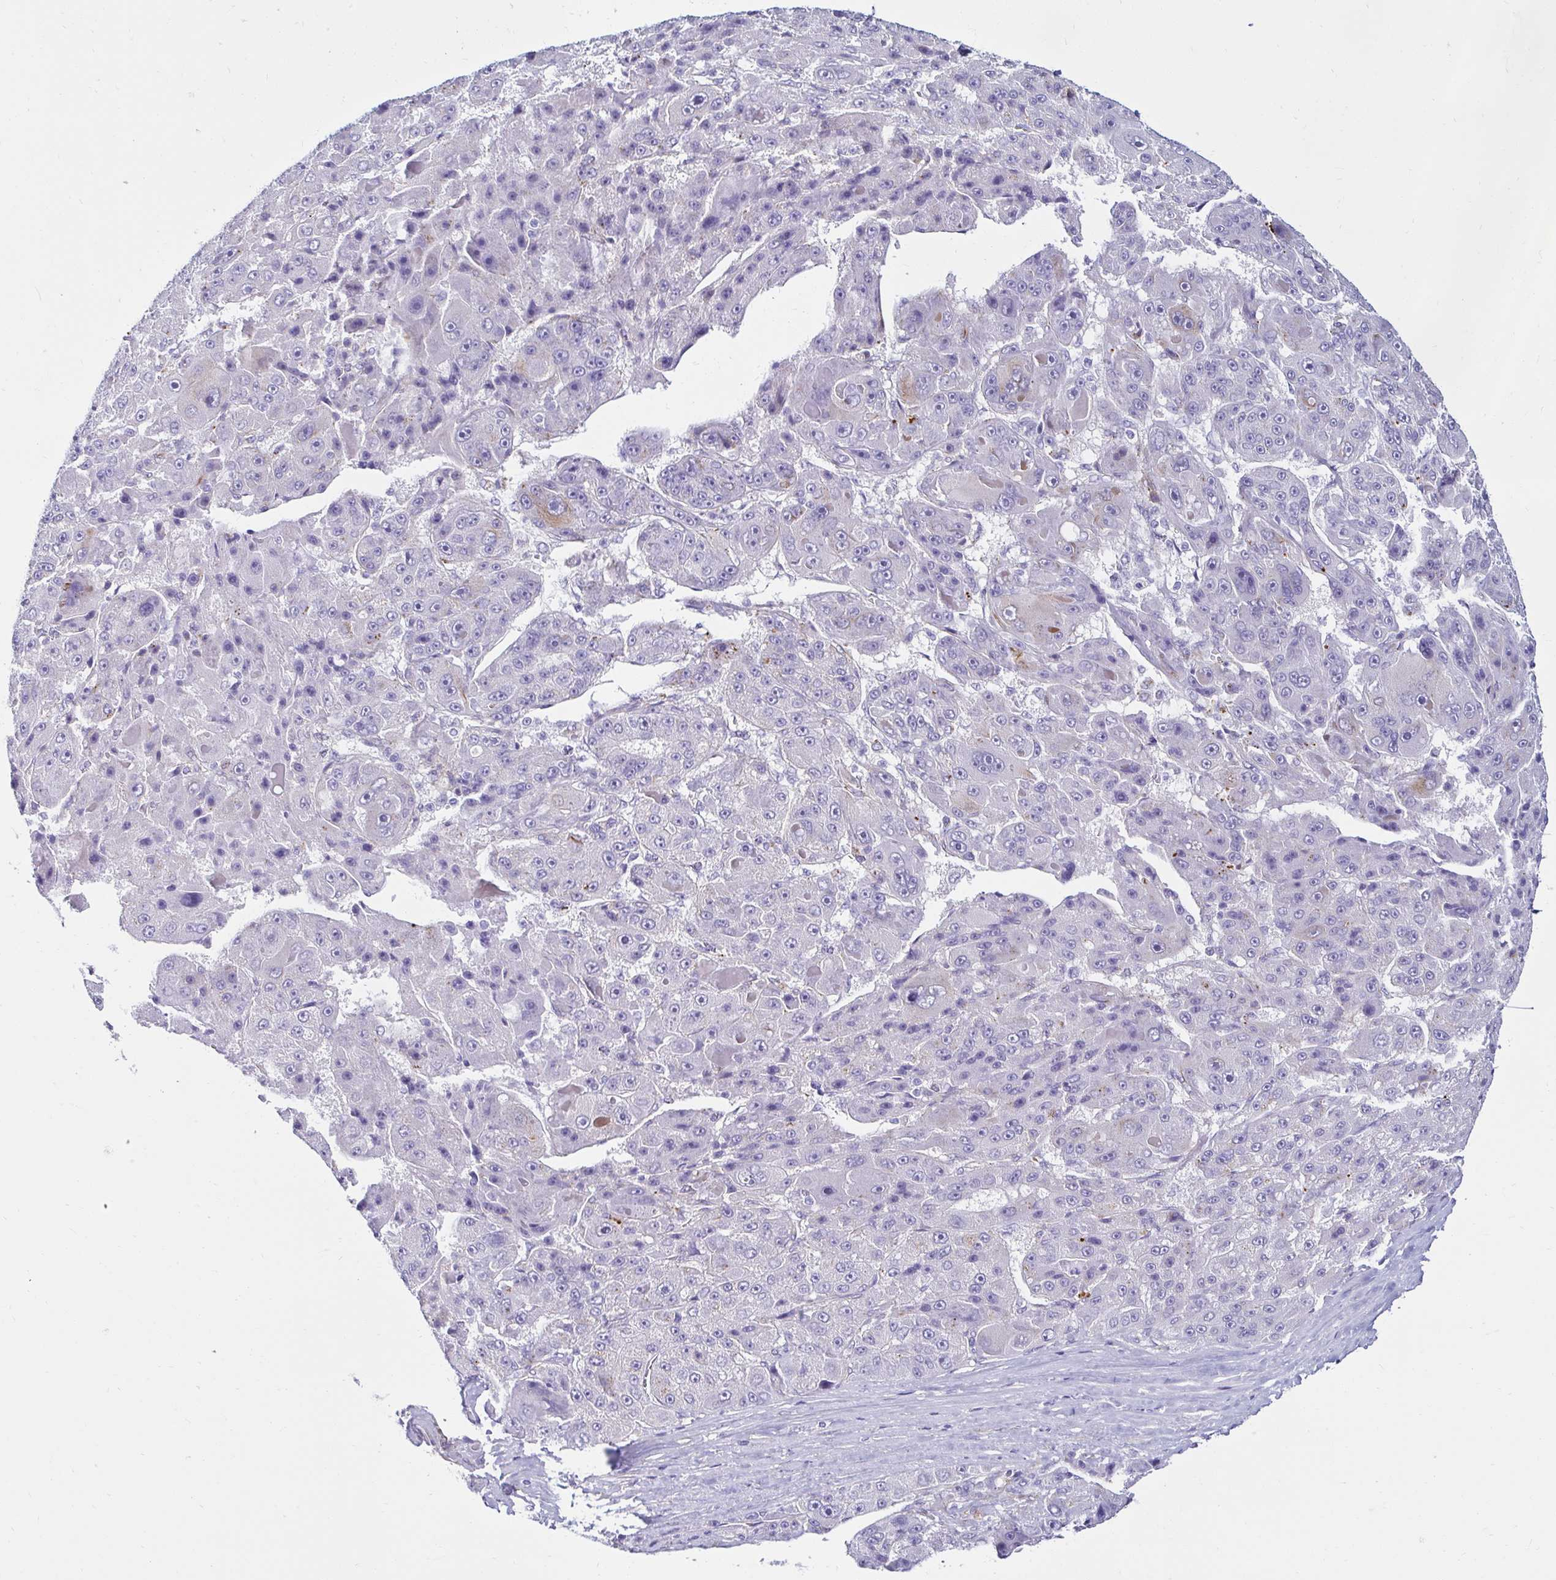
{"staining": {"intensity": "negative", "quantity": "none", "location": "none"}, "tissue": "liver cancer", "cell_type": "Tumor cells", "image_type": "cancer", "snomed": [{"axis": "morphology", "description": "Carcinoma, Hepatocellular, NOS"}, {"axis": "topography", "description": "Liver"}], "caption": "Tumor cells are negative for protein expression in human liver cancer.", "gene": "ANKRD62", "patient": {"sex": "male", "age": 76}}